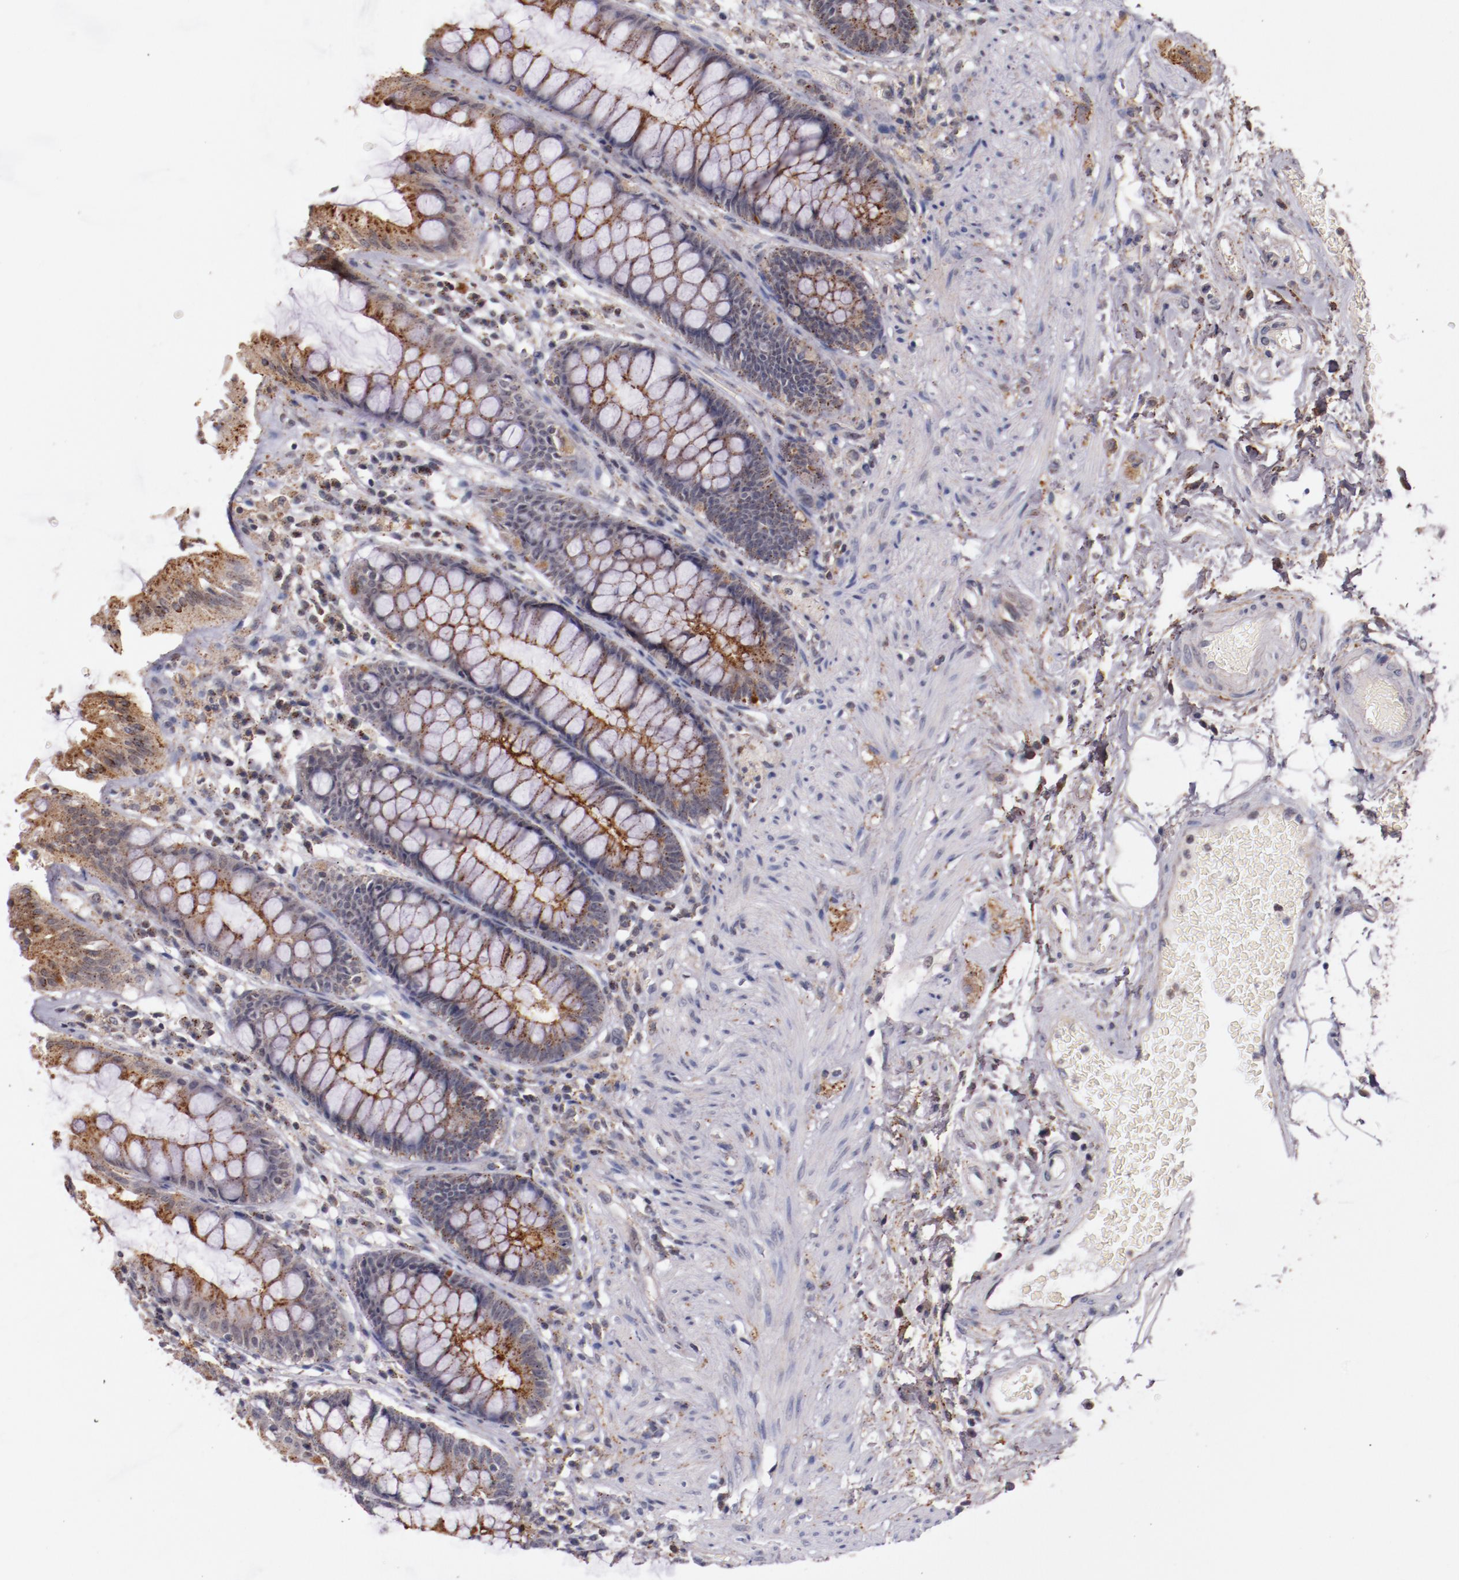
{"staining": {"intensity": "moderate", "quantity": "25%-75%", "location": "cytoplasmic/membranous"}, "tissue": "rectum", "cell_type": "Glandular cells", "image_type": "normal", "snomed": [{"axis": "morphology", "description": "Normal tissue, NOS"}, {"axis": "topography", "description": "Rectum"}], "caption": "The micrograph reveals immunohistochemical staining of normal rectum. There is moderate cytoplasmic/membranous positivity is identified in approximately 25%-75% of glandular cells. The staining is performed using DAB (3,3'-diaminobenzidine) brown chromogen to label protein expression. The nuclei are counter-stained blue using hematoxylin.", "gene": "SYP", "patient": {"sex": "female", "age": 46}}